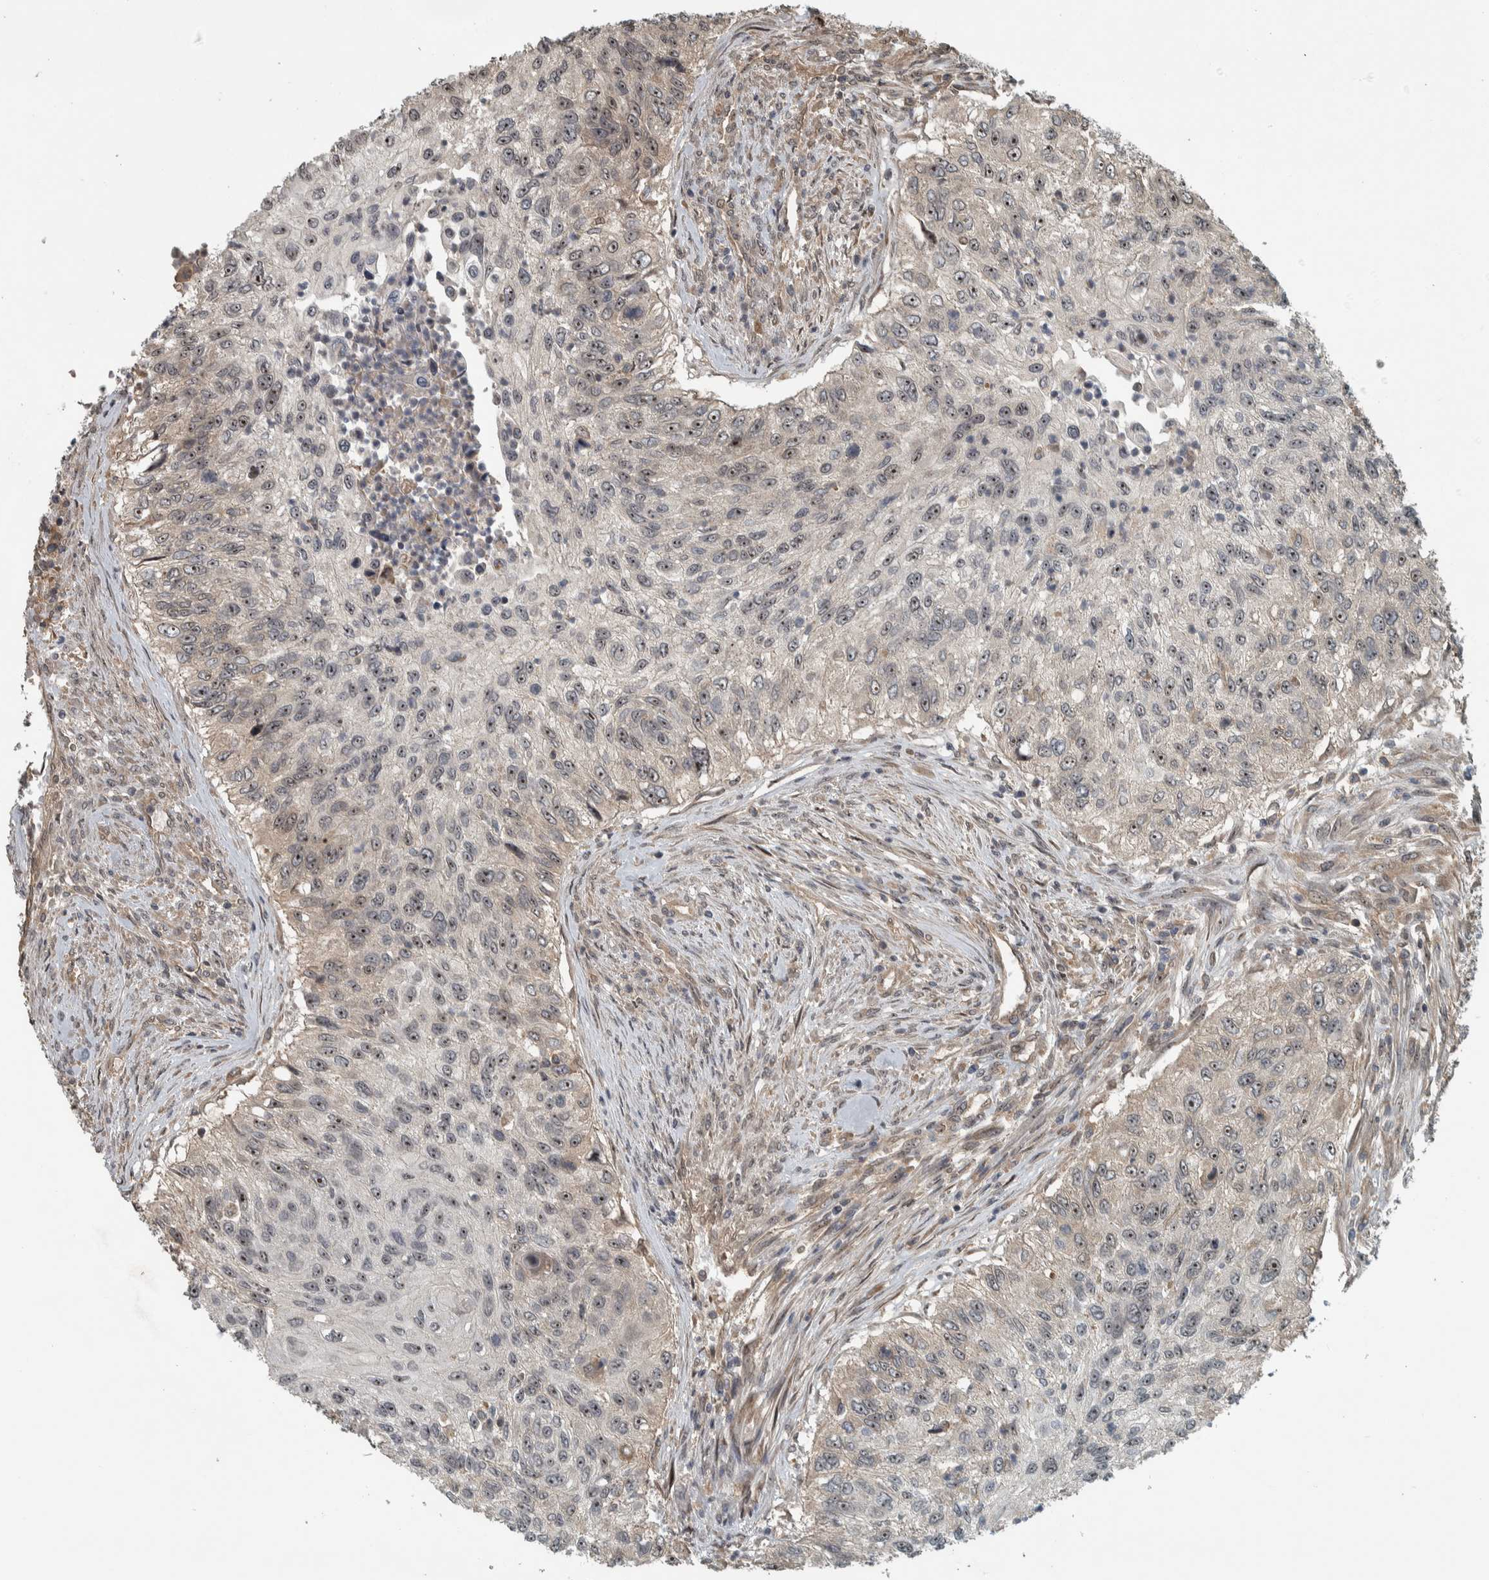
{"staining": {"intensity": "moderate", "quantity": ">75%", "location": "nuclear"}, "tissue": "urothelial cancer", "cell_type": "Tumor cells", "image_type": "cancer", "snomed": [{"axis": "morphology", "description": "Urothelial carcinoma, High grade"}, {"axis": "topography", "description": "Urinary bladder"}], "caption": "IHC of human urothelial cancer shows medium levels of moderate nuclear staining in about >75% of tumor cells.", "gene": "XPO5", "patient": {"sex": "female", "age": 60}}